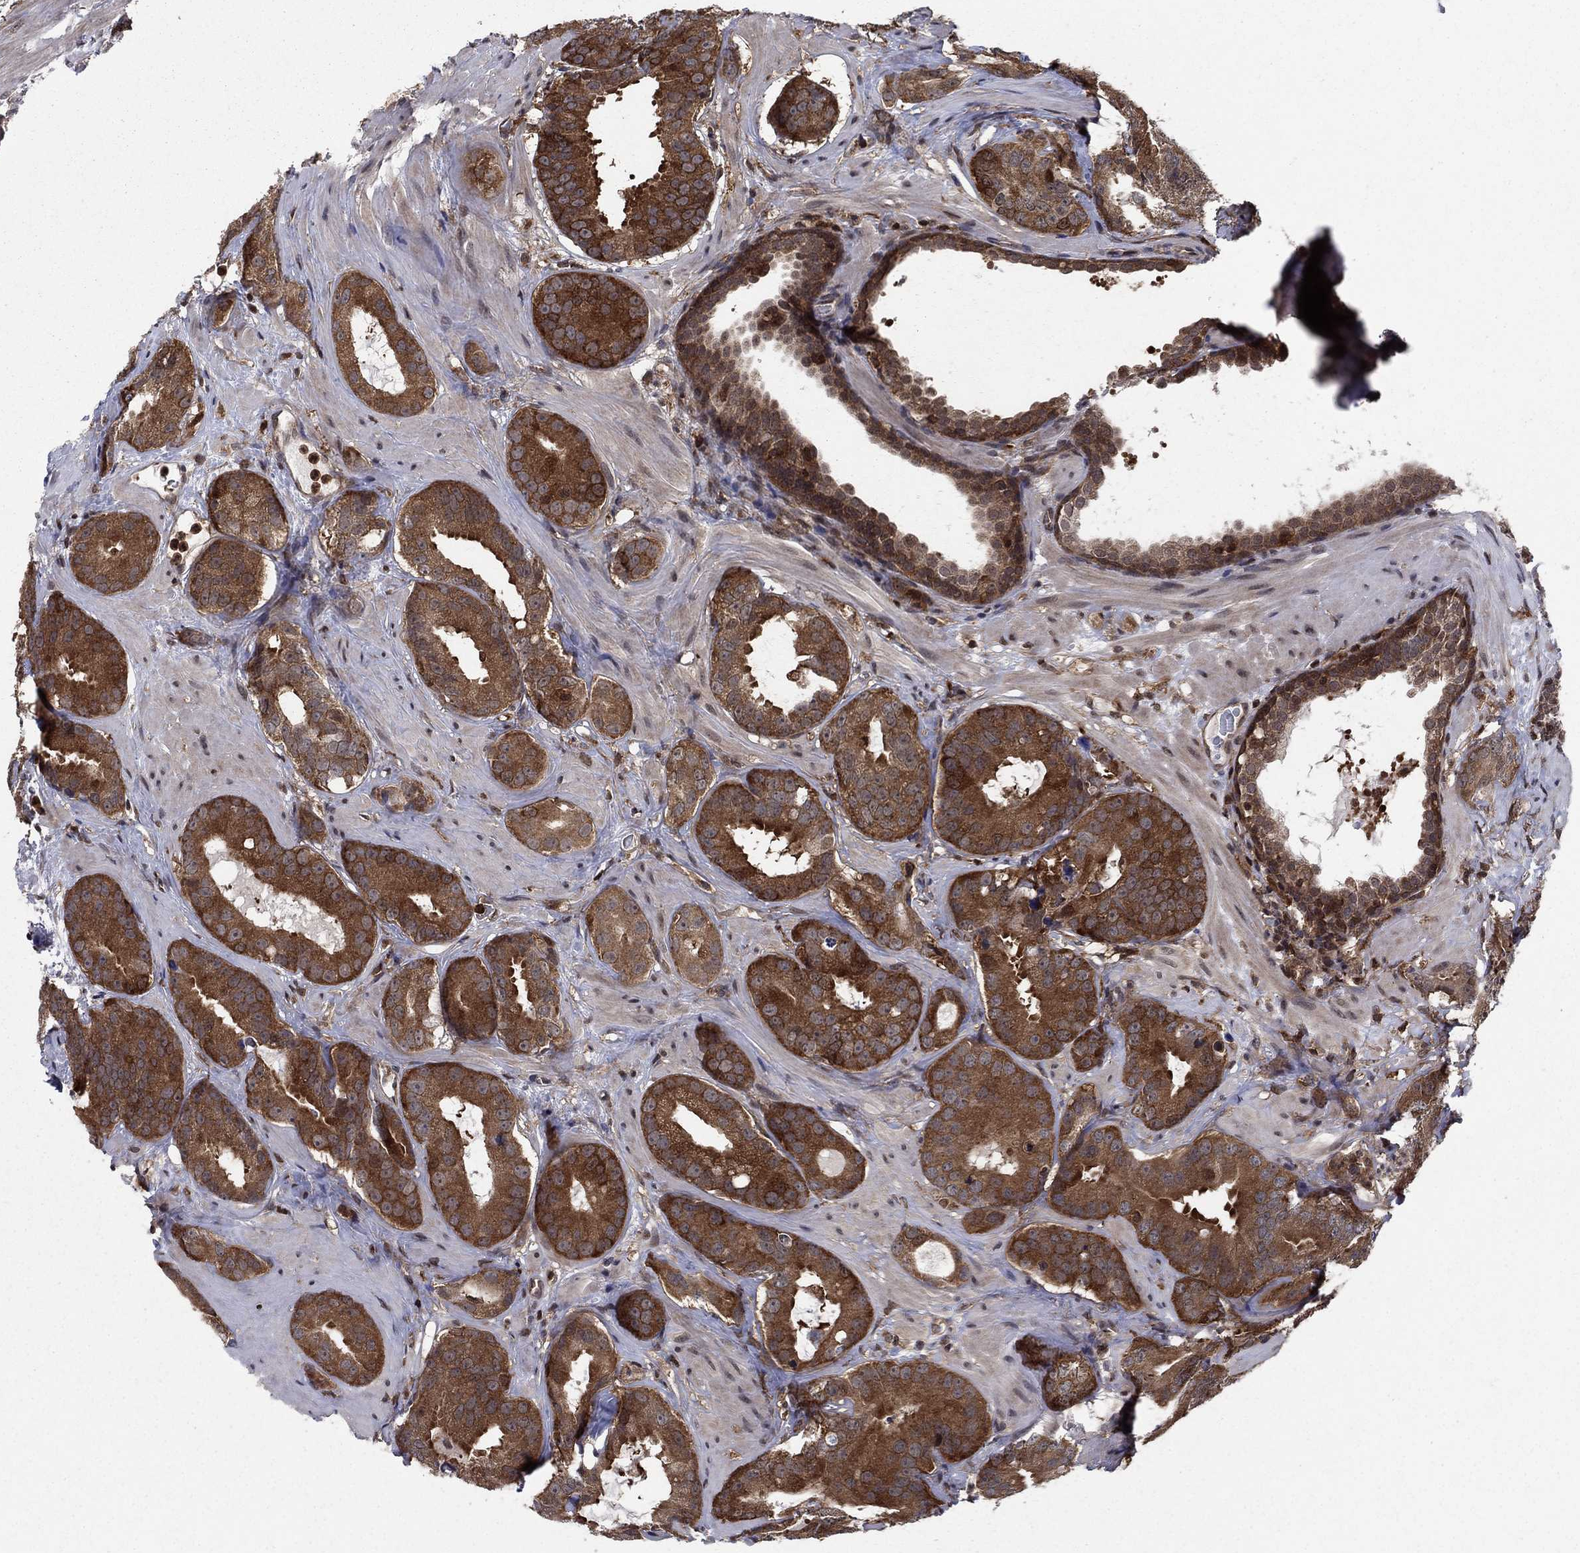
{"staining": {"intensity": "strong", "quantity": ">75%", "location": "cytoplasmic/membranous"}, "tissue": "prostate cancer", "cell_type": "Tumor cells", "image_type": "cancer", "snomed": [{"axis": "morphology", "description": "Adenocarcinoma, NOS"}, {"axis": "topography", "description": "Prostate"}], "caption": "Immunohistochemical staining of prostate cancer reveals high levels of strong cytoplasmic/membranous positivity in approximately >75% of tumor cells.", "gene": "CACYBP", "patient": {"sex": "male", "age": 69}}